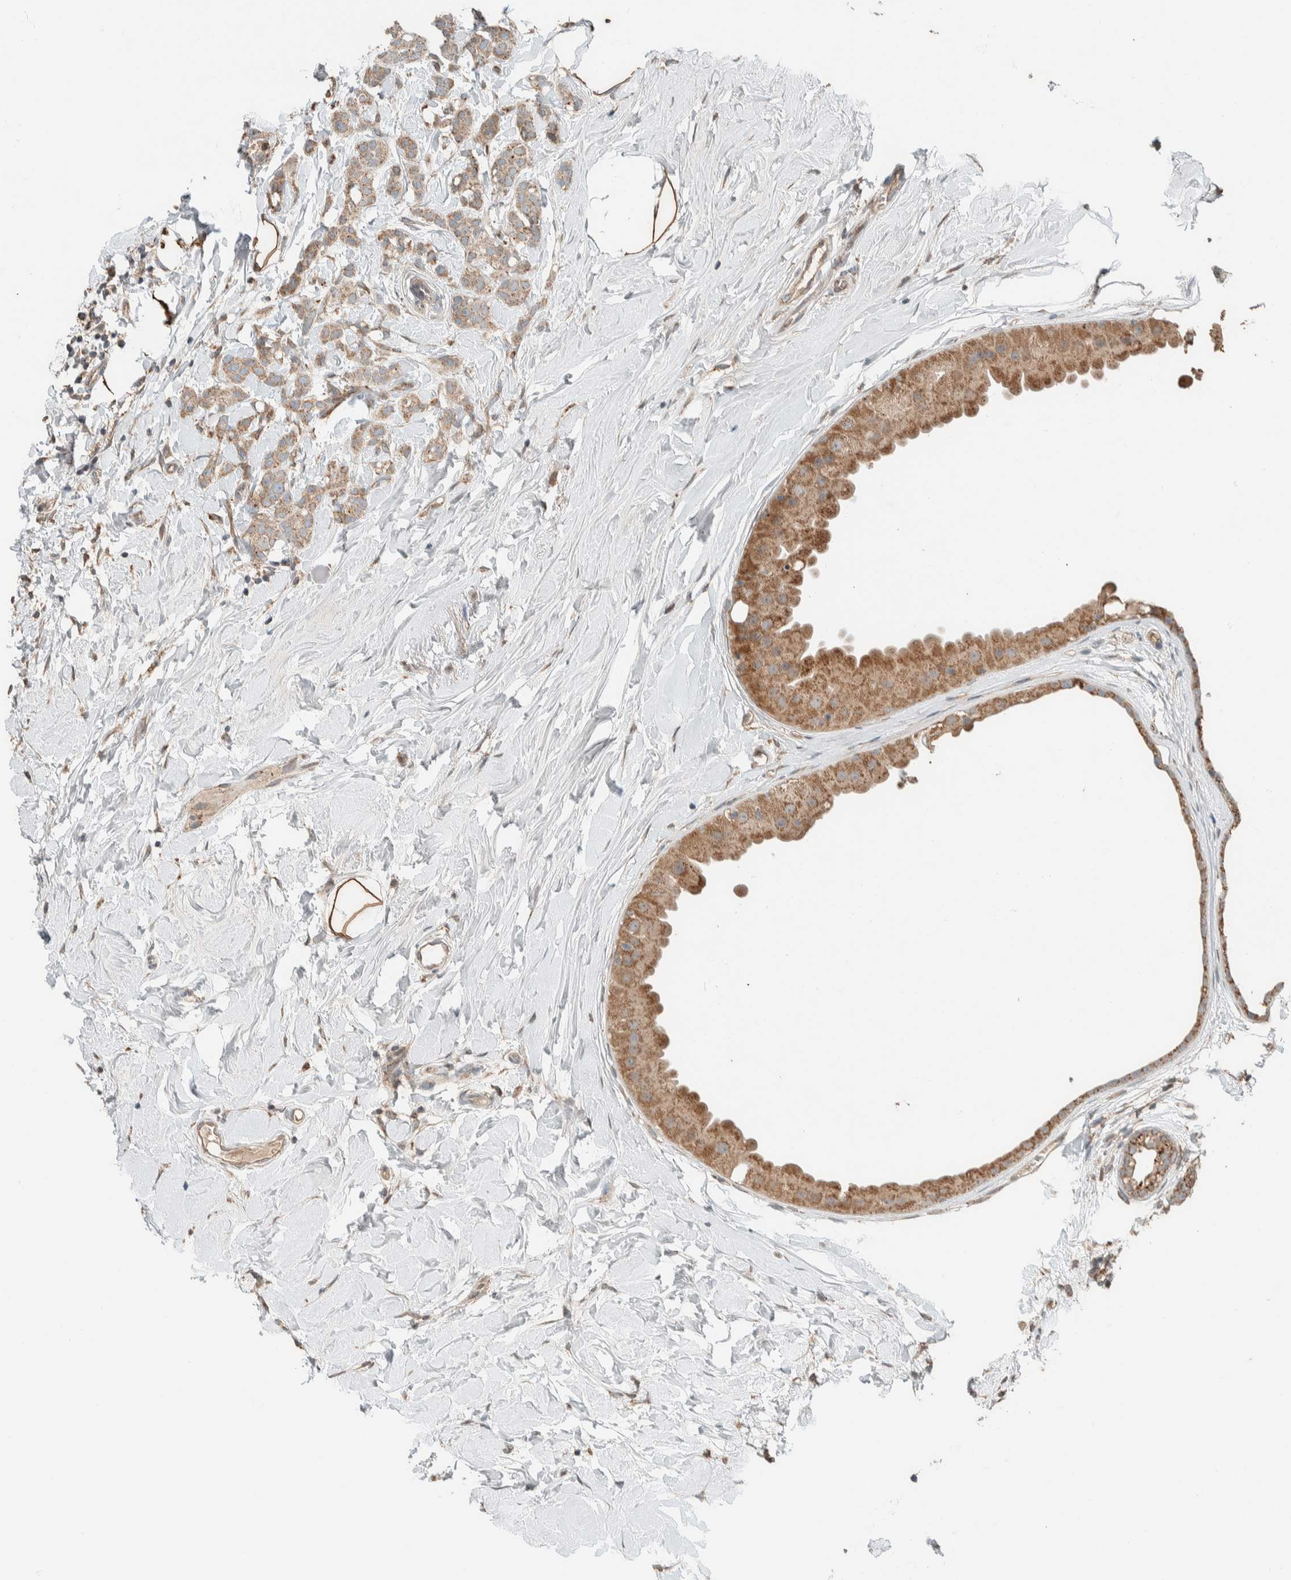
{"staining": {"intensity": "moderate", "quantity": ">75%", "location": "cytoplasmic/membranous"}, "tissue": "breast cancer", "cell_type": "Tumor cells", "image_type": "cancer", "snomed": [{"axis": "morphology", "description": "Lobular carcinoma, in situ"}, {"axis": "morphology", "description": "Lobular carcinoma"}, {"axis": "topography", "description": "Breast"}], "caption": "The histopathology image demonstrates immunohistochemical staining of breast lobular carcinoma. There is moderate cytoplasmic/membranous expression is appreciated in about >75% of tumor cells.", "gene": "NBR1", "patient": {"sex": "female", "age": 41}}